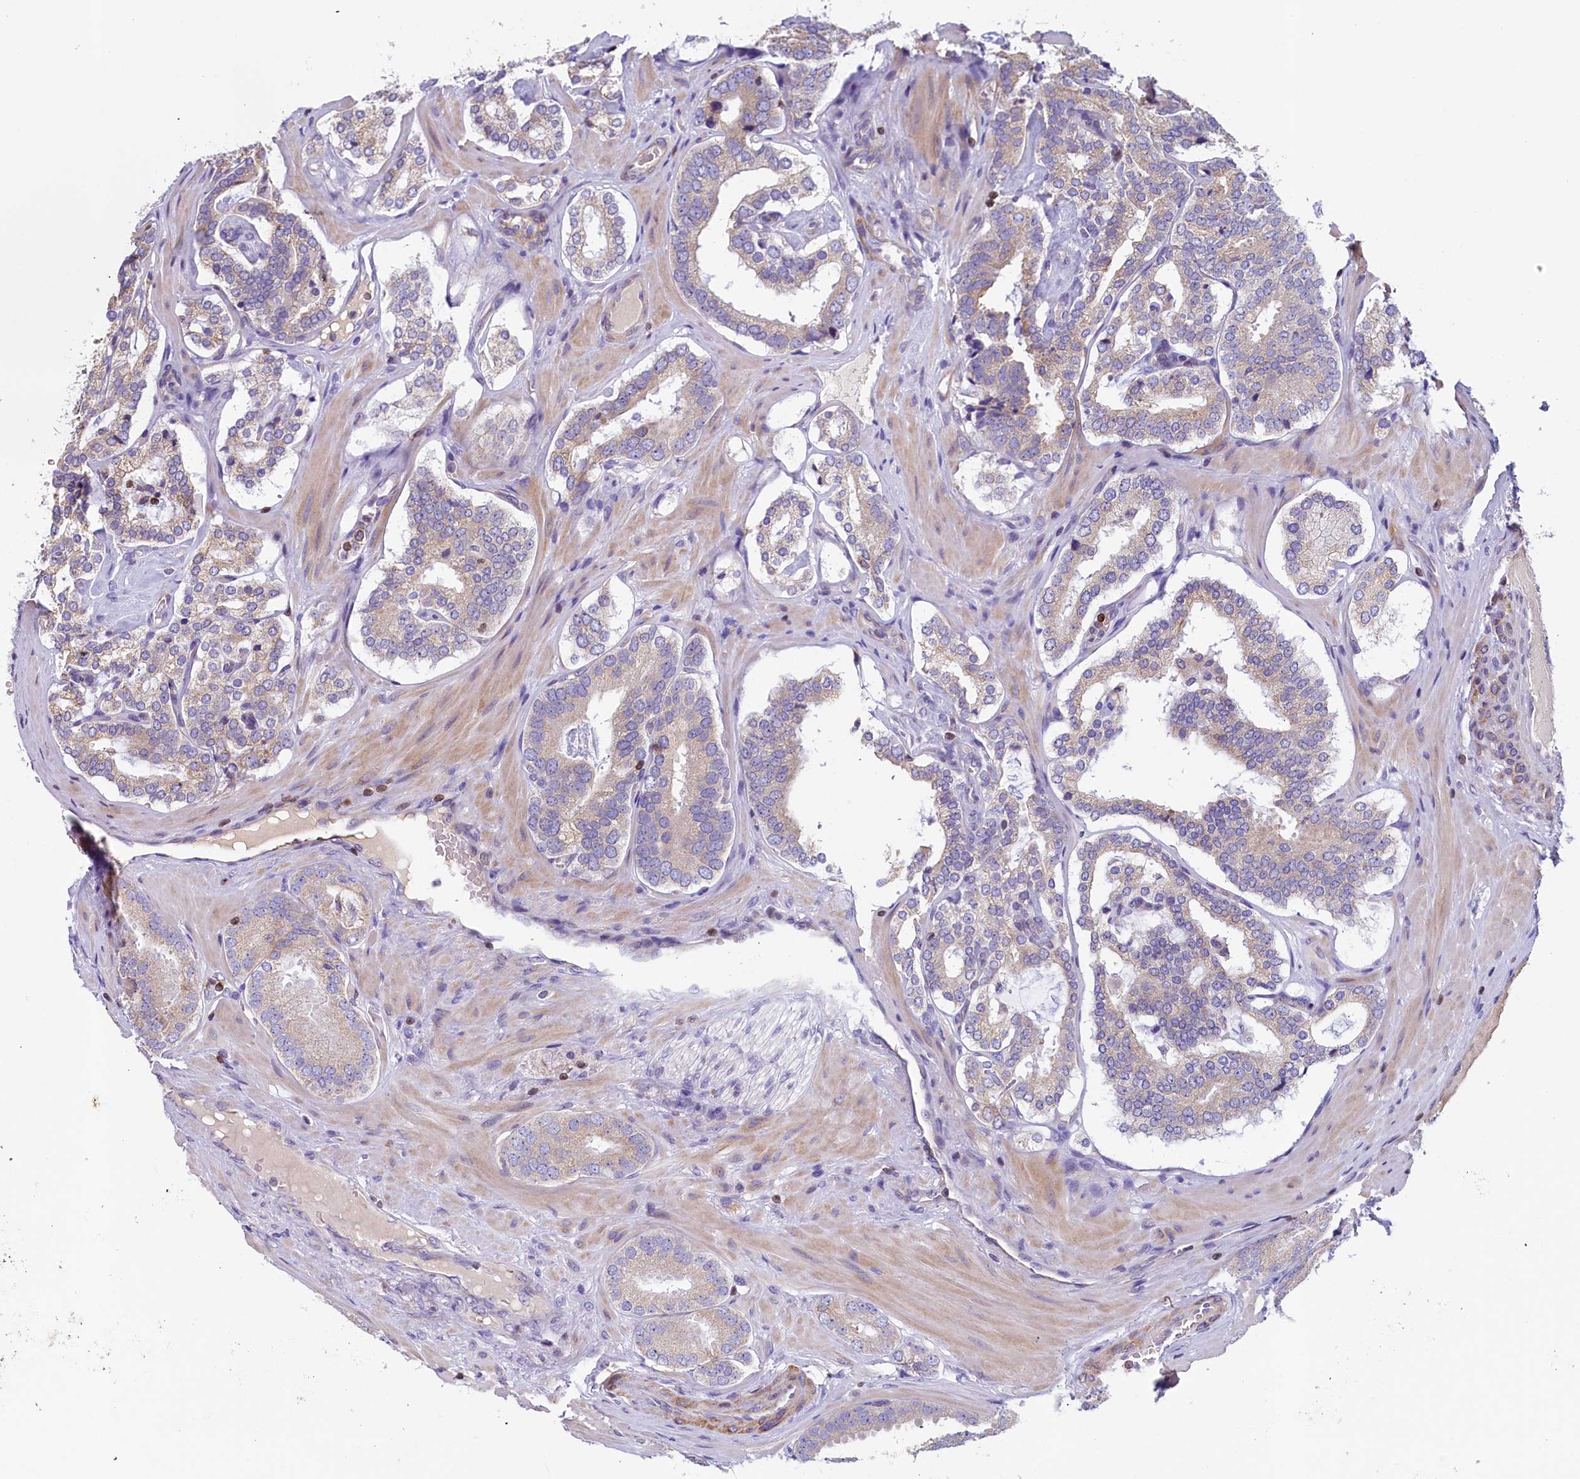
{"staining": {"intensity": "weak", "quantity": "<25%", "location": "cytoplasmic/membranous"}, "tissue": "prostate cancer", "cell_type": "Tumor cells", "image_type": "cancer", "snomed": [{"axis": "morphology", "description": "Adenocarcinoma, High grade"}, {"axis": "topography", "description": "Prostate"}], "caption": "Tumor cells are negative for protein expression in human high-grade adenocarcinoma (prostate). The staining is performed using DAB brown chromogen with nuclei counter-stained in using hematoxylin.", "gene": "TRAF3IP3", "patient": {"sex": "male", "age": 63}}